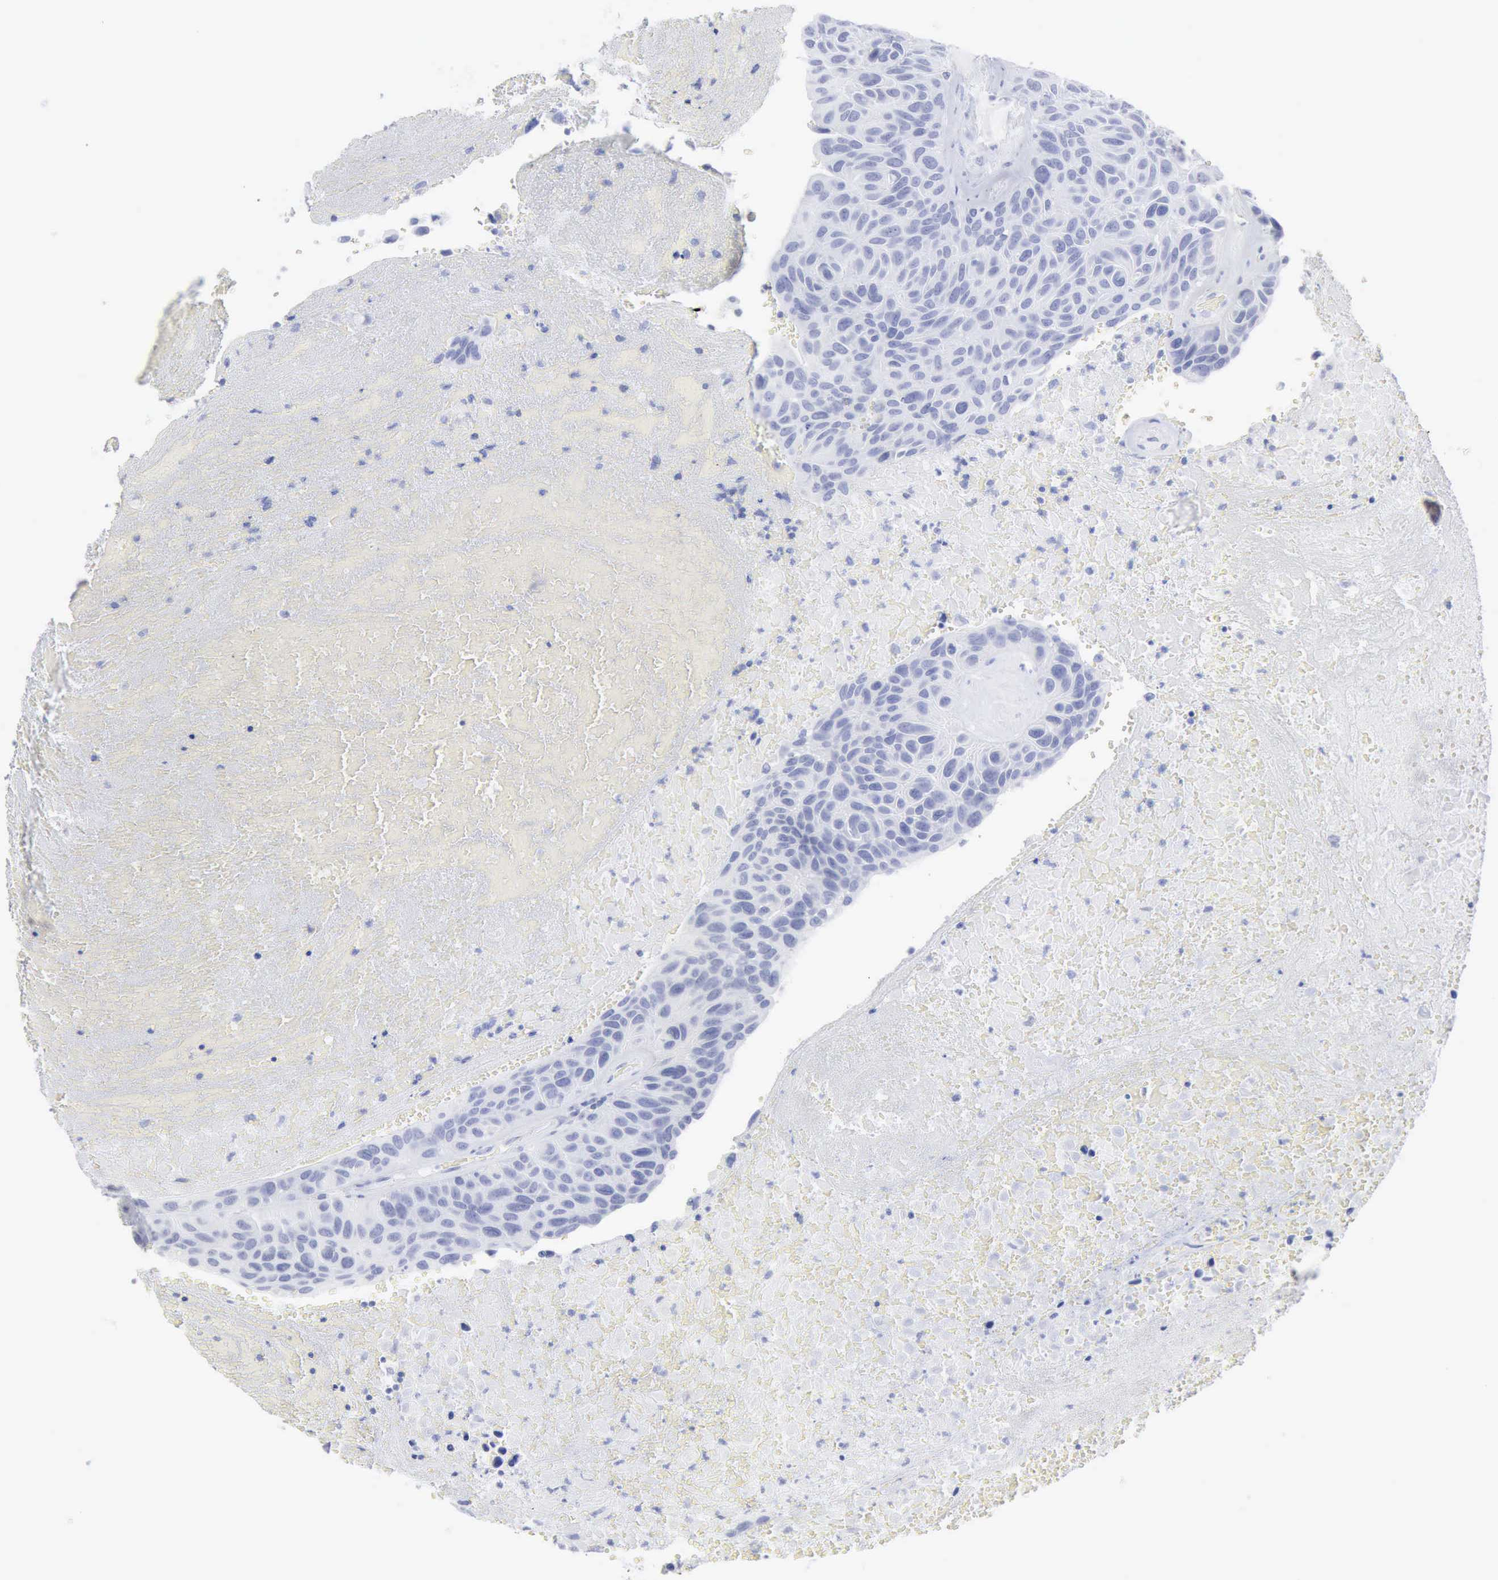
{"staining": {"intensity": "negative", "quantity": "none", "location": "none"}, "tissue": "urothelial cancer", "cell_type": "Tumor cells", "image_type": "cancer", "snomed": [{"axis": "morphology", "description": "Urothelial carcinoma, High grade"}, {"axis": "topography", "description": "Urinary bladder"}], "caption": "Urothelial carcinoma (high-grade) was stained to show a protein in brown. There is no significant staining in tumor cells. Nuclei are stained in blue.", "gene": "CMA1", "patient": {"sex": "male", "age": 66}}